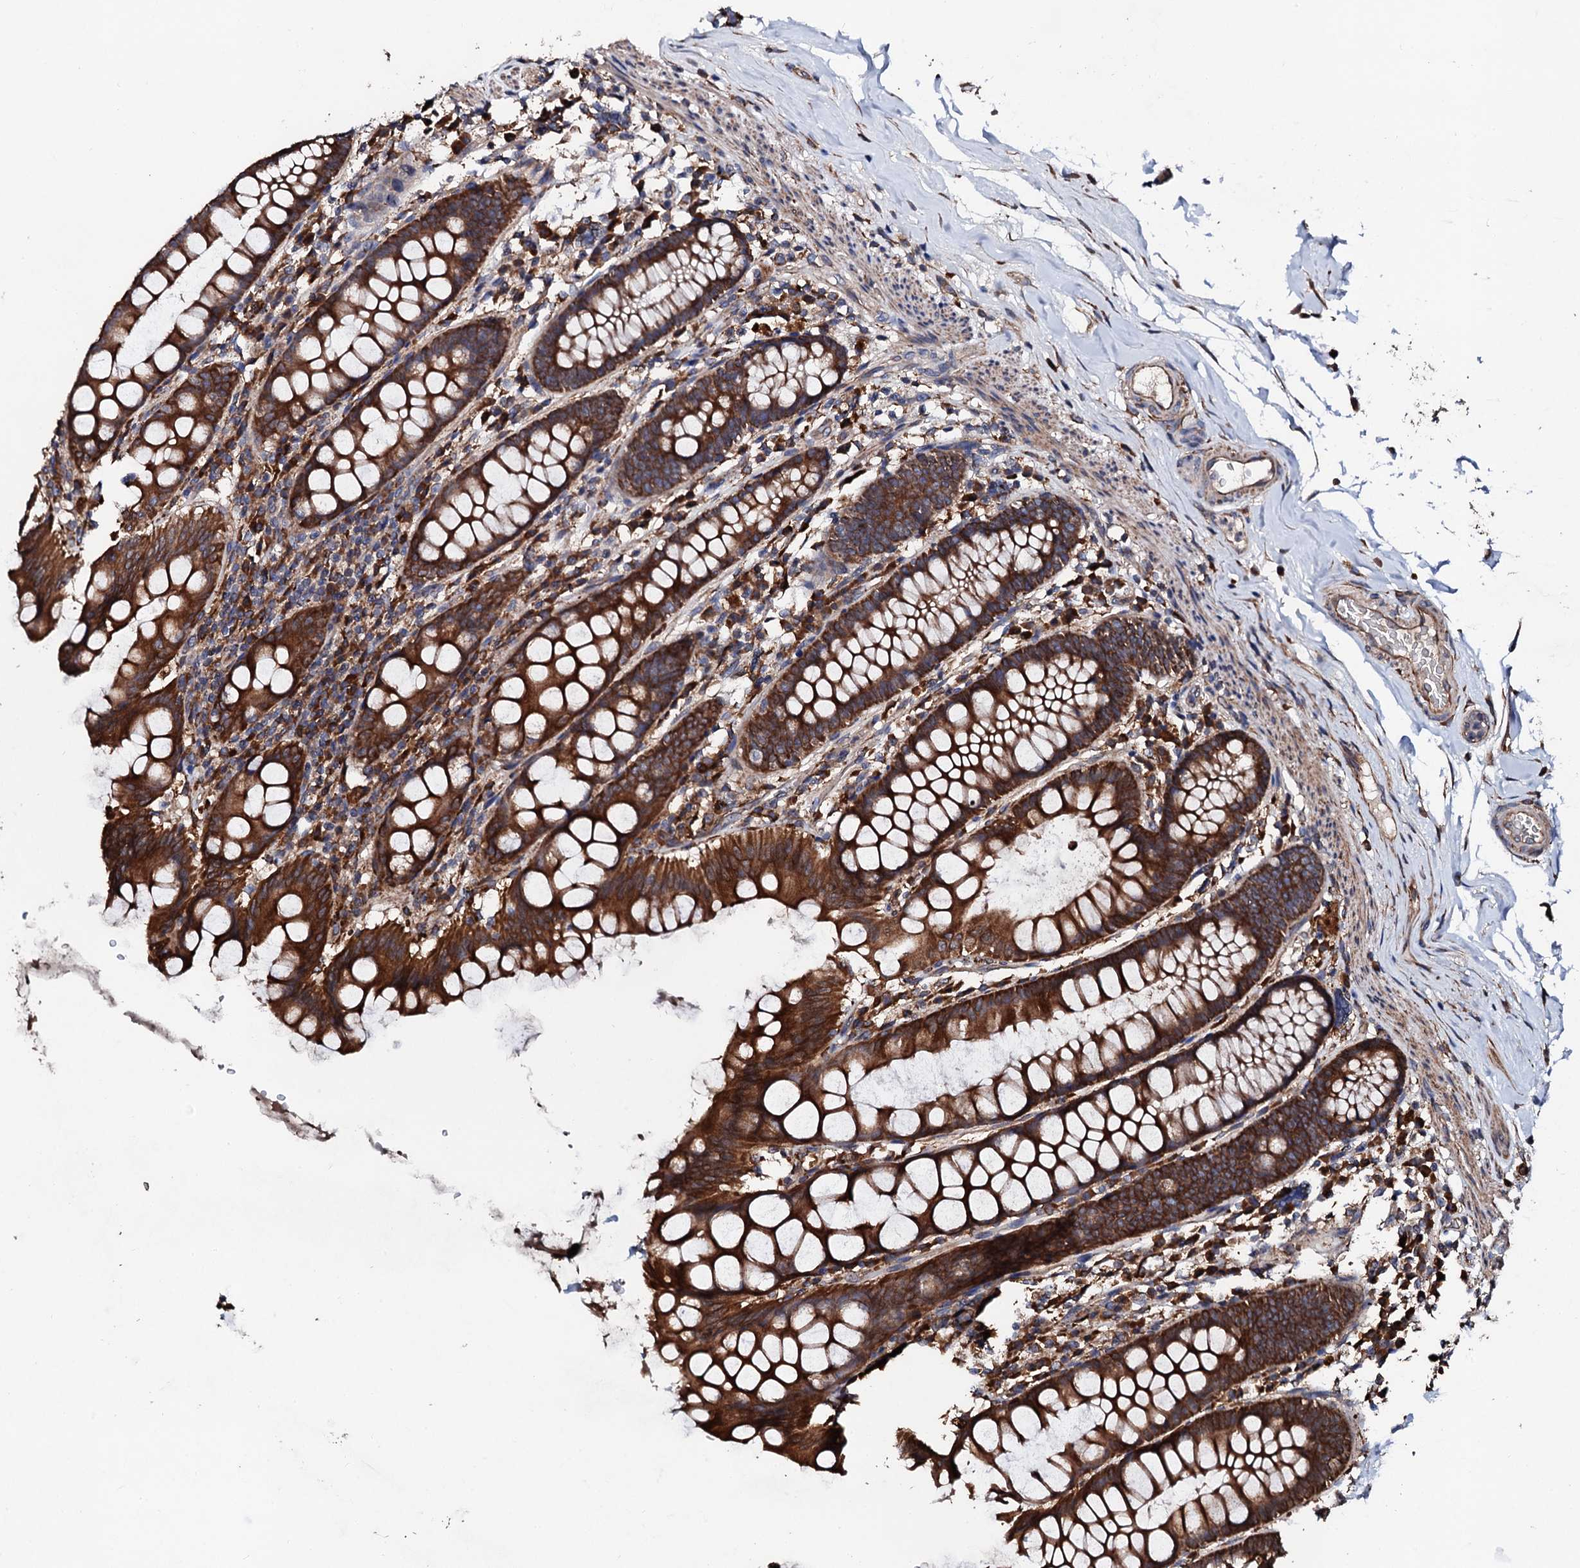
{"staining": {"intensity": "moderate", "quantity": ">75%", "location": "cytoplasmic/membranous"}, "tissue": "colon", "cell_type": "Endothelial cells", "image_type": "normal", "snomed": [{"axis": "morphology", "description": "Normal tissue, NOS"}, {"axis": "topography", "description": "Colon"}], "caption": "Normal colon was stained to show a protein in brown. There is medium levels of moderate cytoplasmic/membranous expression in approximately >75% of endothelial cells. The staining was performed using DAB (3,3'-diaminobenzidine) to visualize the protein expression in brown, while the nuclei were stained in blue with hematoxylin (Magnification: 20x).", "gene": "CKAP5", "patient": {"sex": "female", "age": 79}}